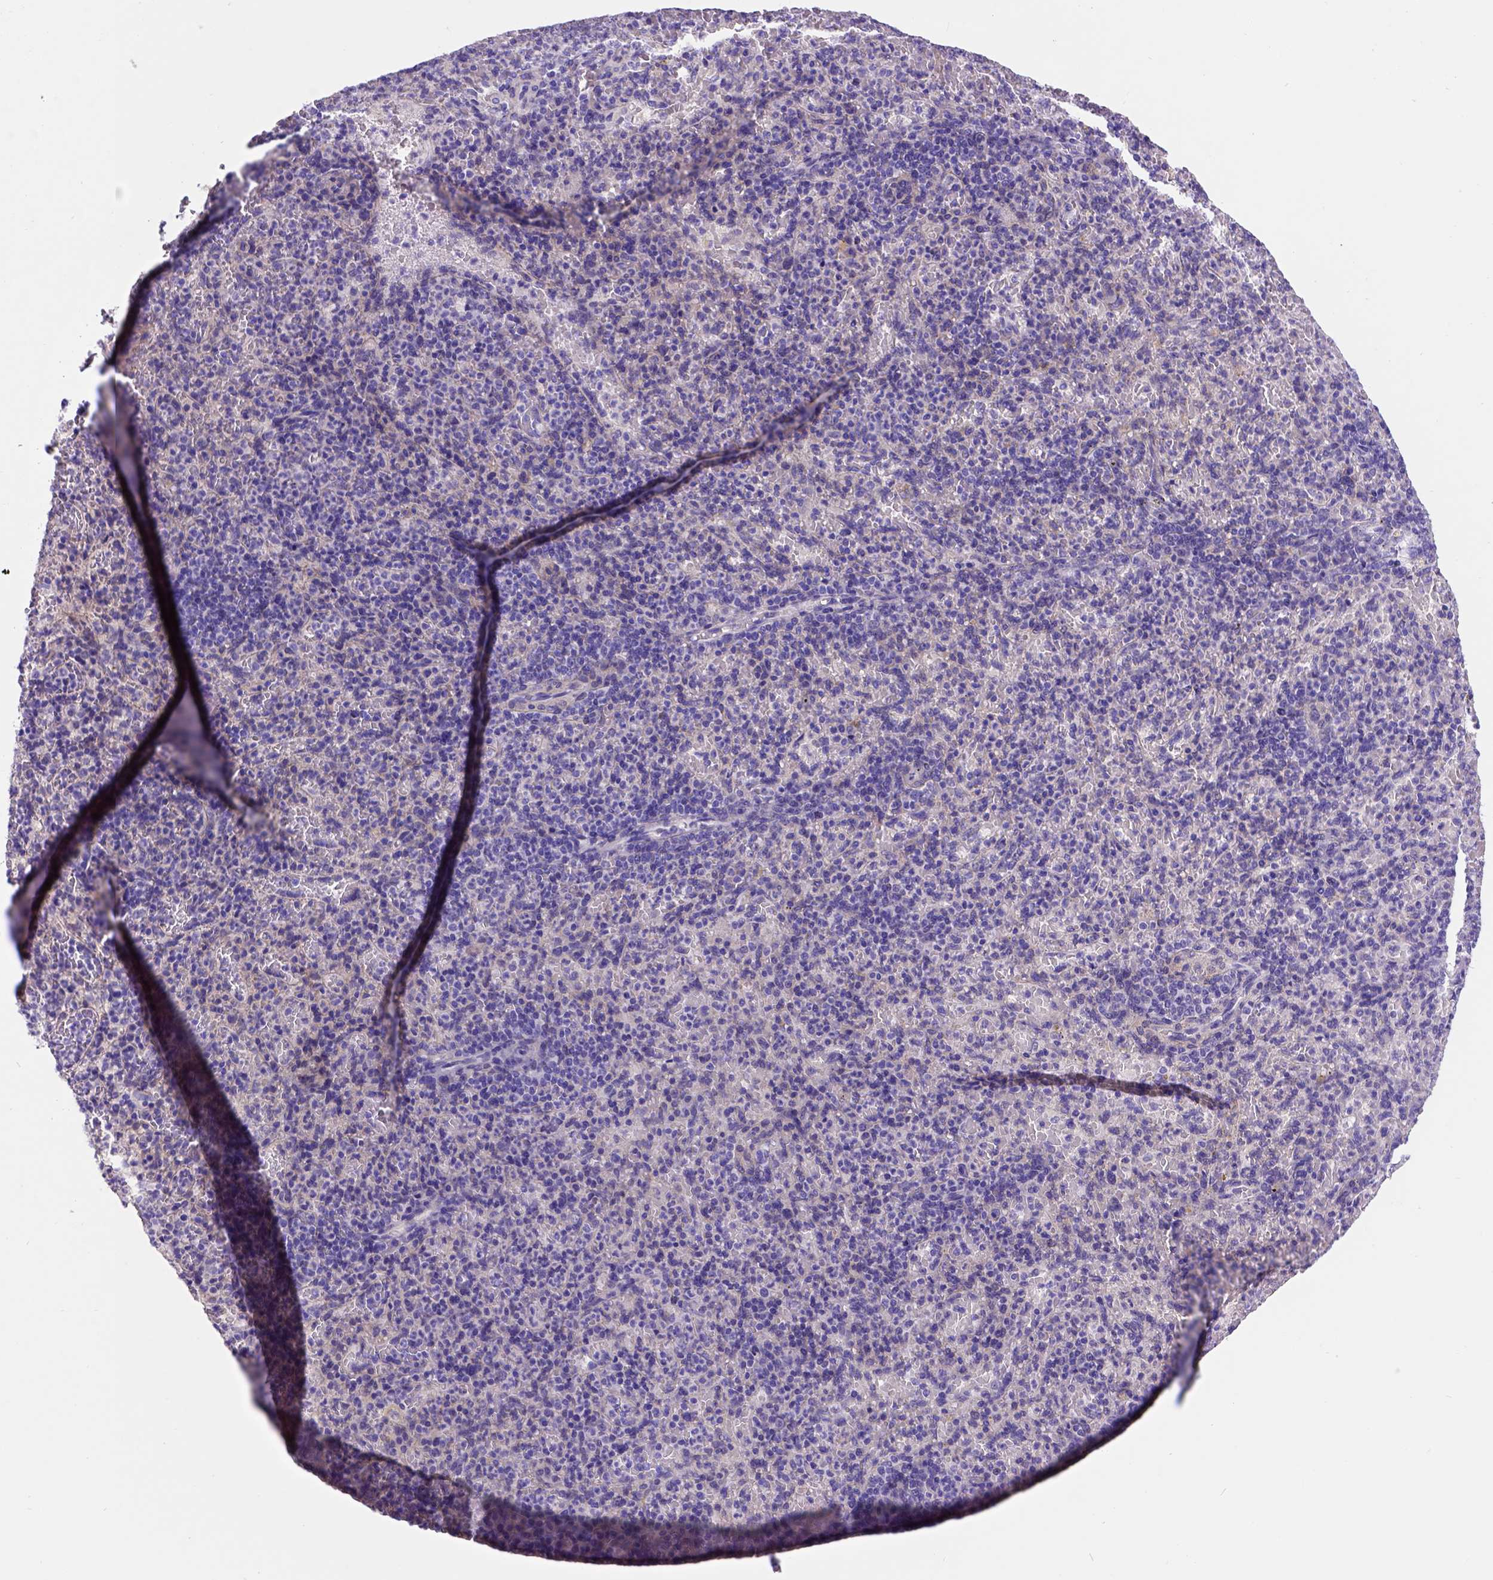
{"staining": {"intensity": "negative", "quantity": "none", "location": "none"}, "tissue": "spleen", "cell_type": "Cells in red pulp", "image_type": "normal", "snomed": [{"axis": "morphology", "description": "Normal tissue, NOS"}, {"axis": "topography", "description": "Spleen"}], "caption": "Immunohistochemistry (IHC) photomicrograph of normal spleen: human spleen stained with DAB exhibits no significant protein positivity in cells in red pulp. (DAB immunohistochemistry visualized using brightfield microscopy, high magnification).", "gene": "EGFR", "patient": {"sex": "female", "age": 74}}